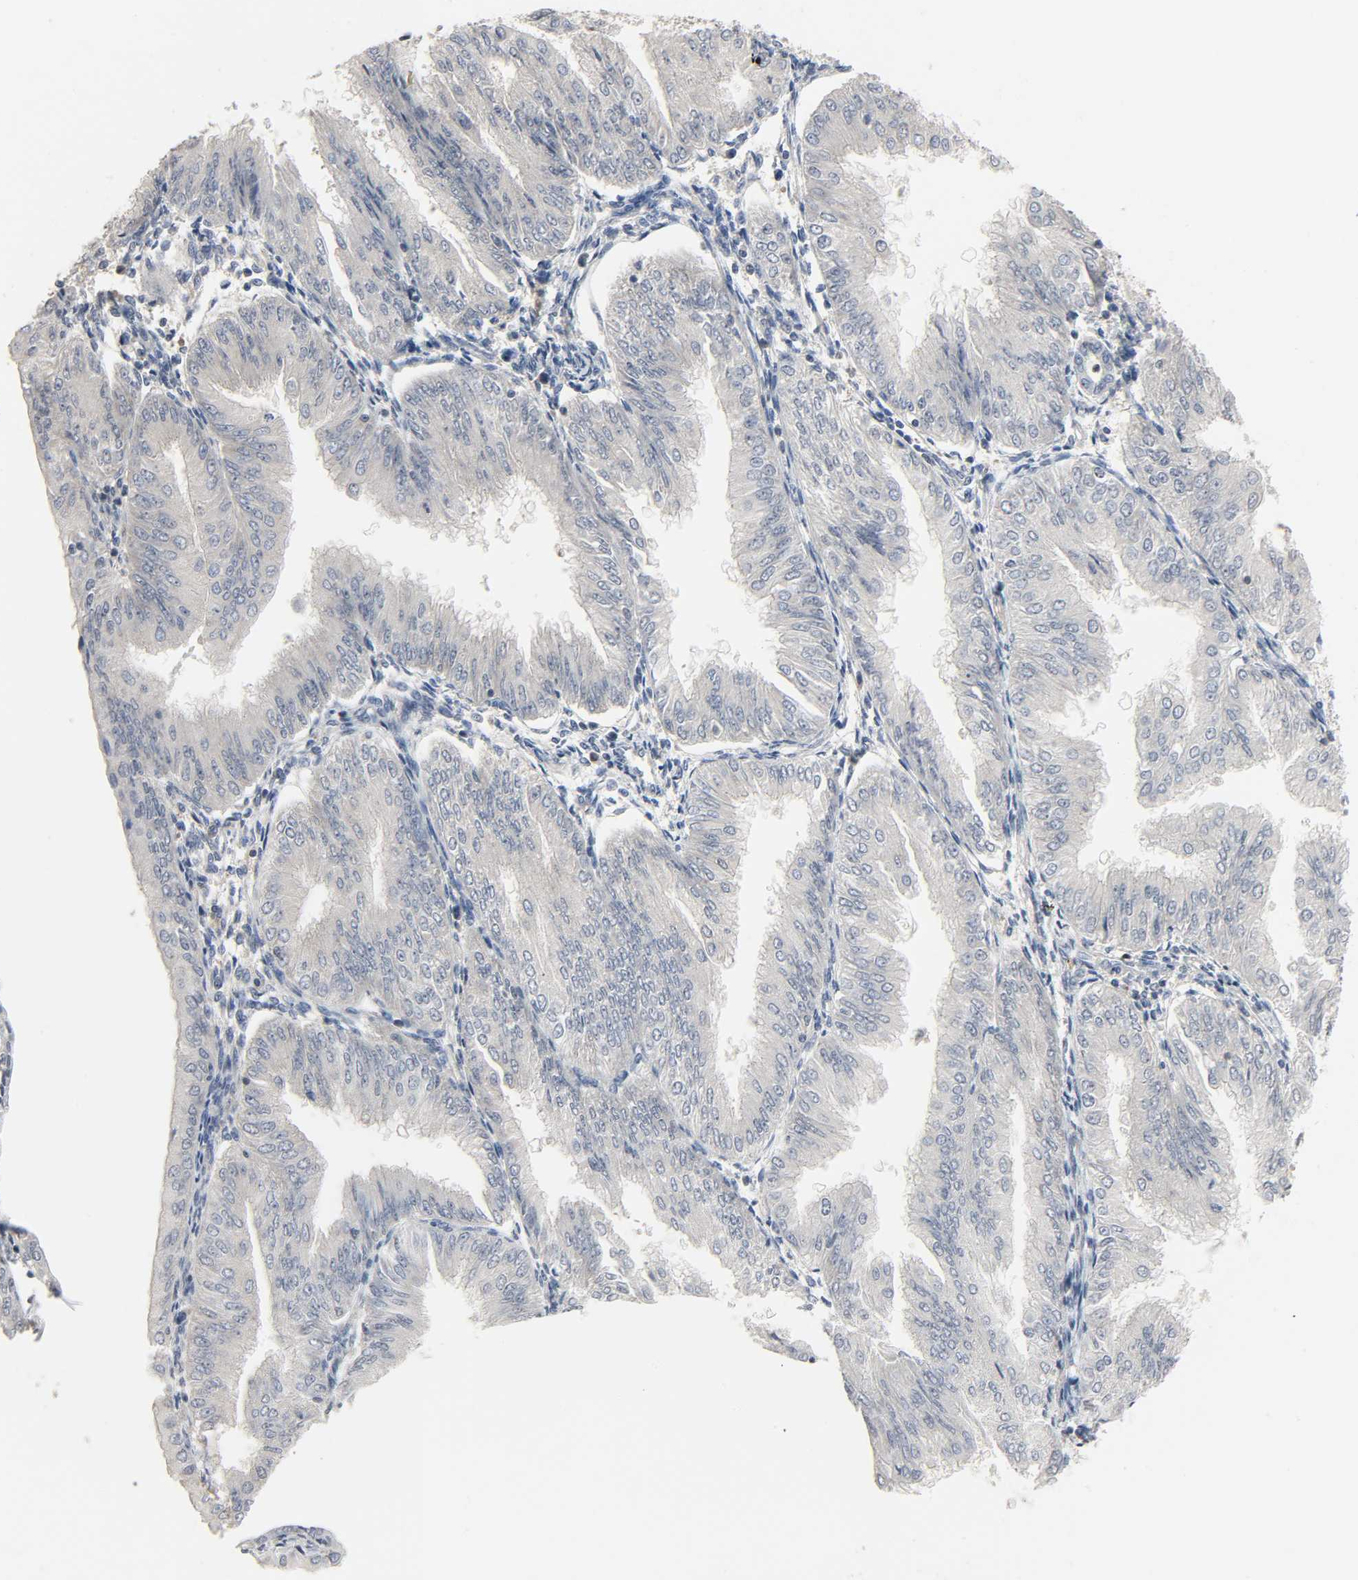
{"staining": {"intensity": "negative", "quantity": "none", "location": "none"}, "tissue": "endometrial cancer", "cell_type": "Tumor cells", "image_type": "cancer", "snomed": [{"axis": "morphology", "description": "Adenocarcinoma, NOS"}, {"axis": "topography", "description": "Endometrium"}], "caption": "DAB (3,3'-diaminobenzidine) immunohistochemical staining of adenocarcinoma (endometrial) shows no significant expression in tumor cells.", "gene": "PLEKHA2", "patient": {"sex": "female", "age": 53}}